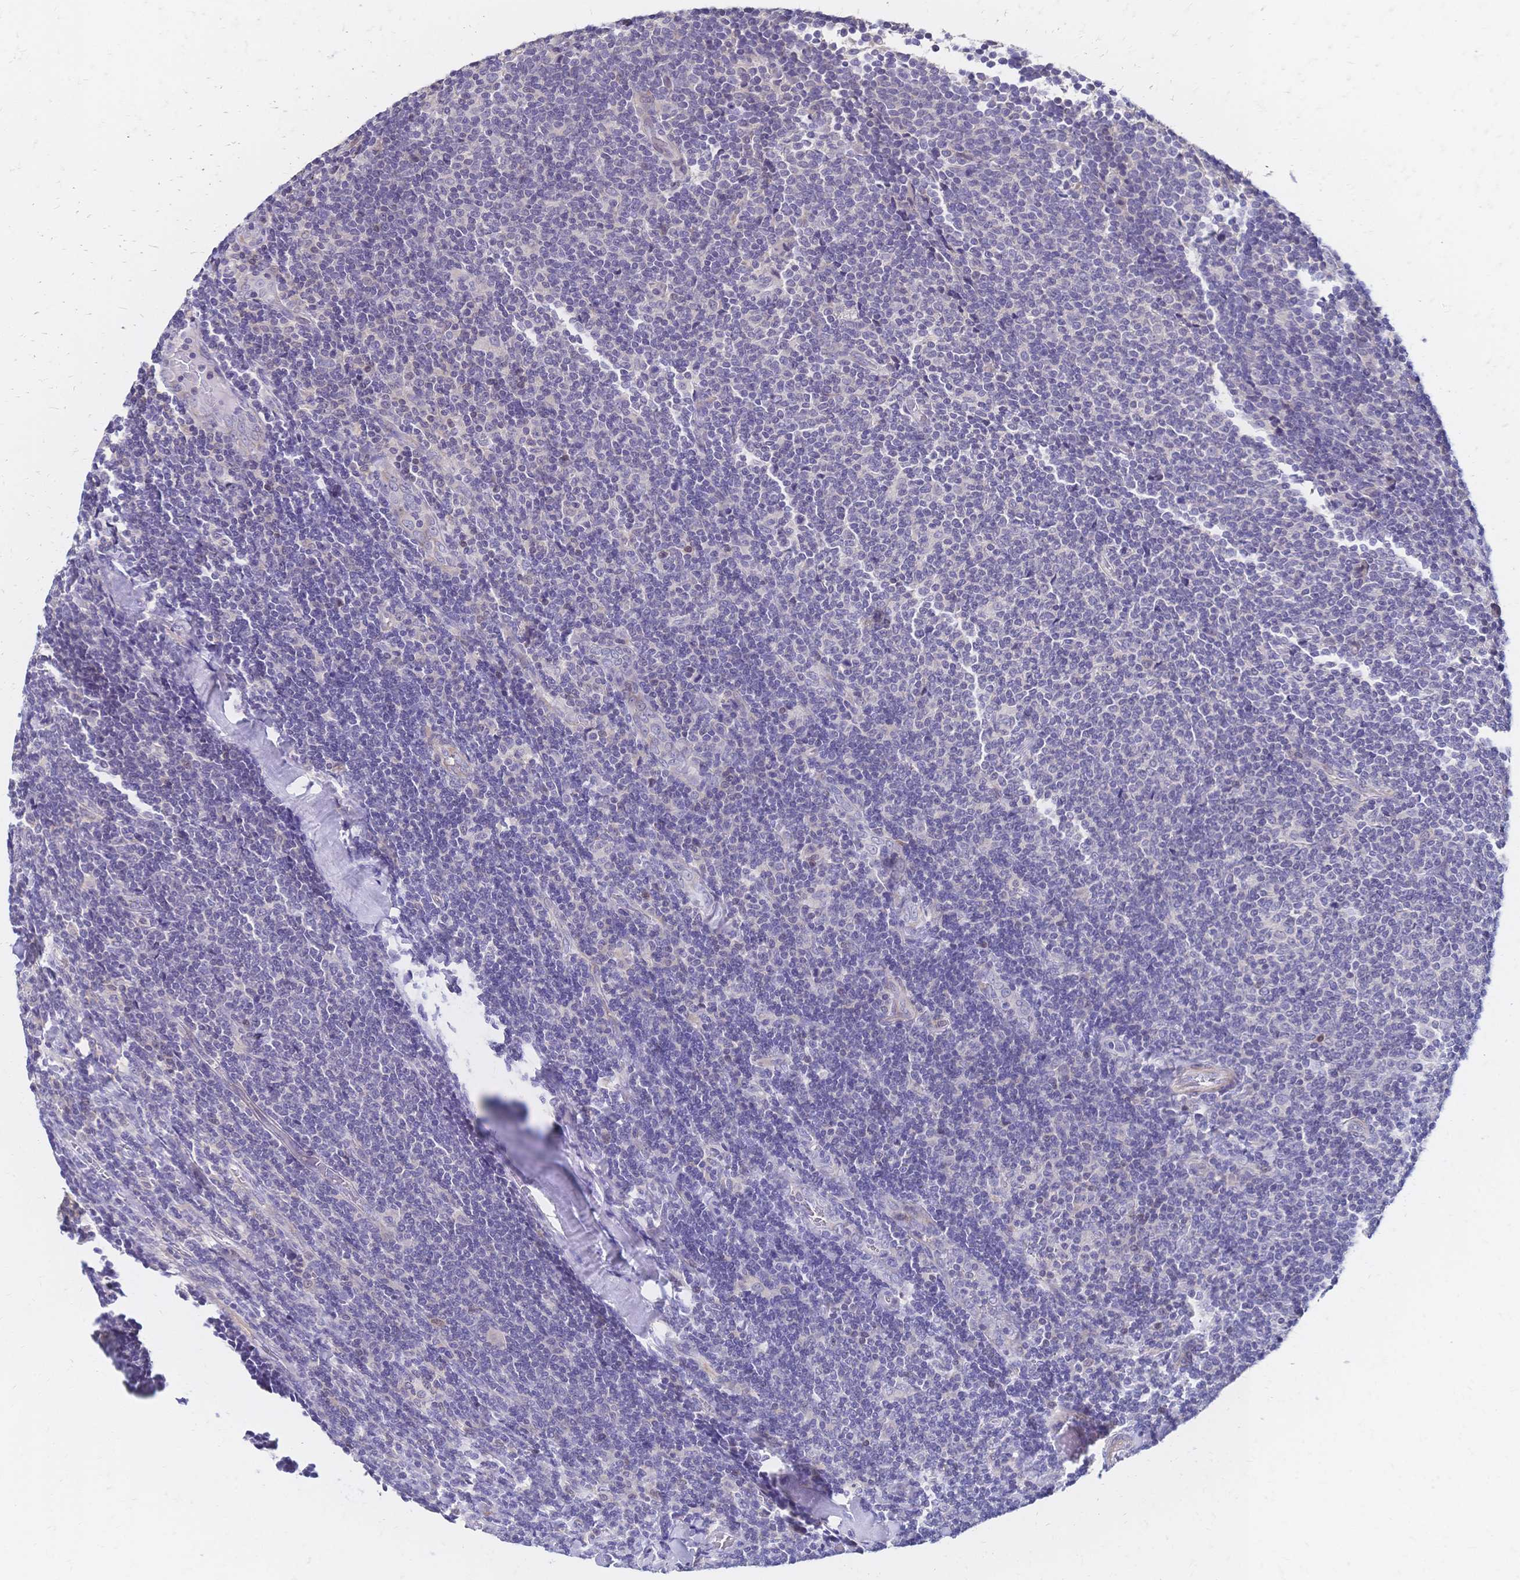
{"staining": {"intensity": "negative", "quantity": "none", "location": "none"}, "tissue": "lymphoma", "cell_type": "Tumor cells", "image_type": "cancer", "snomed": [{"axis": "morphology", "description": "Malignant lymphoma, non-Hodgkin's type, Low grade"}, {"axis": "topography", "description": "Lymph node"}], "caption": "High magnification brightfield microscopy of lymphoma stained with DAB (brown) and counterstained with hematoxylin (blue): tumor cells show no significant staining. The staining is performed using DAB (3,3'-diaminobenzidine) brown chromogen with nuclei counter-stained in using hematoxylin.", "gene": "DTNB", "patient": {"sex": "male", "age": 52}}